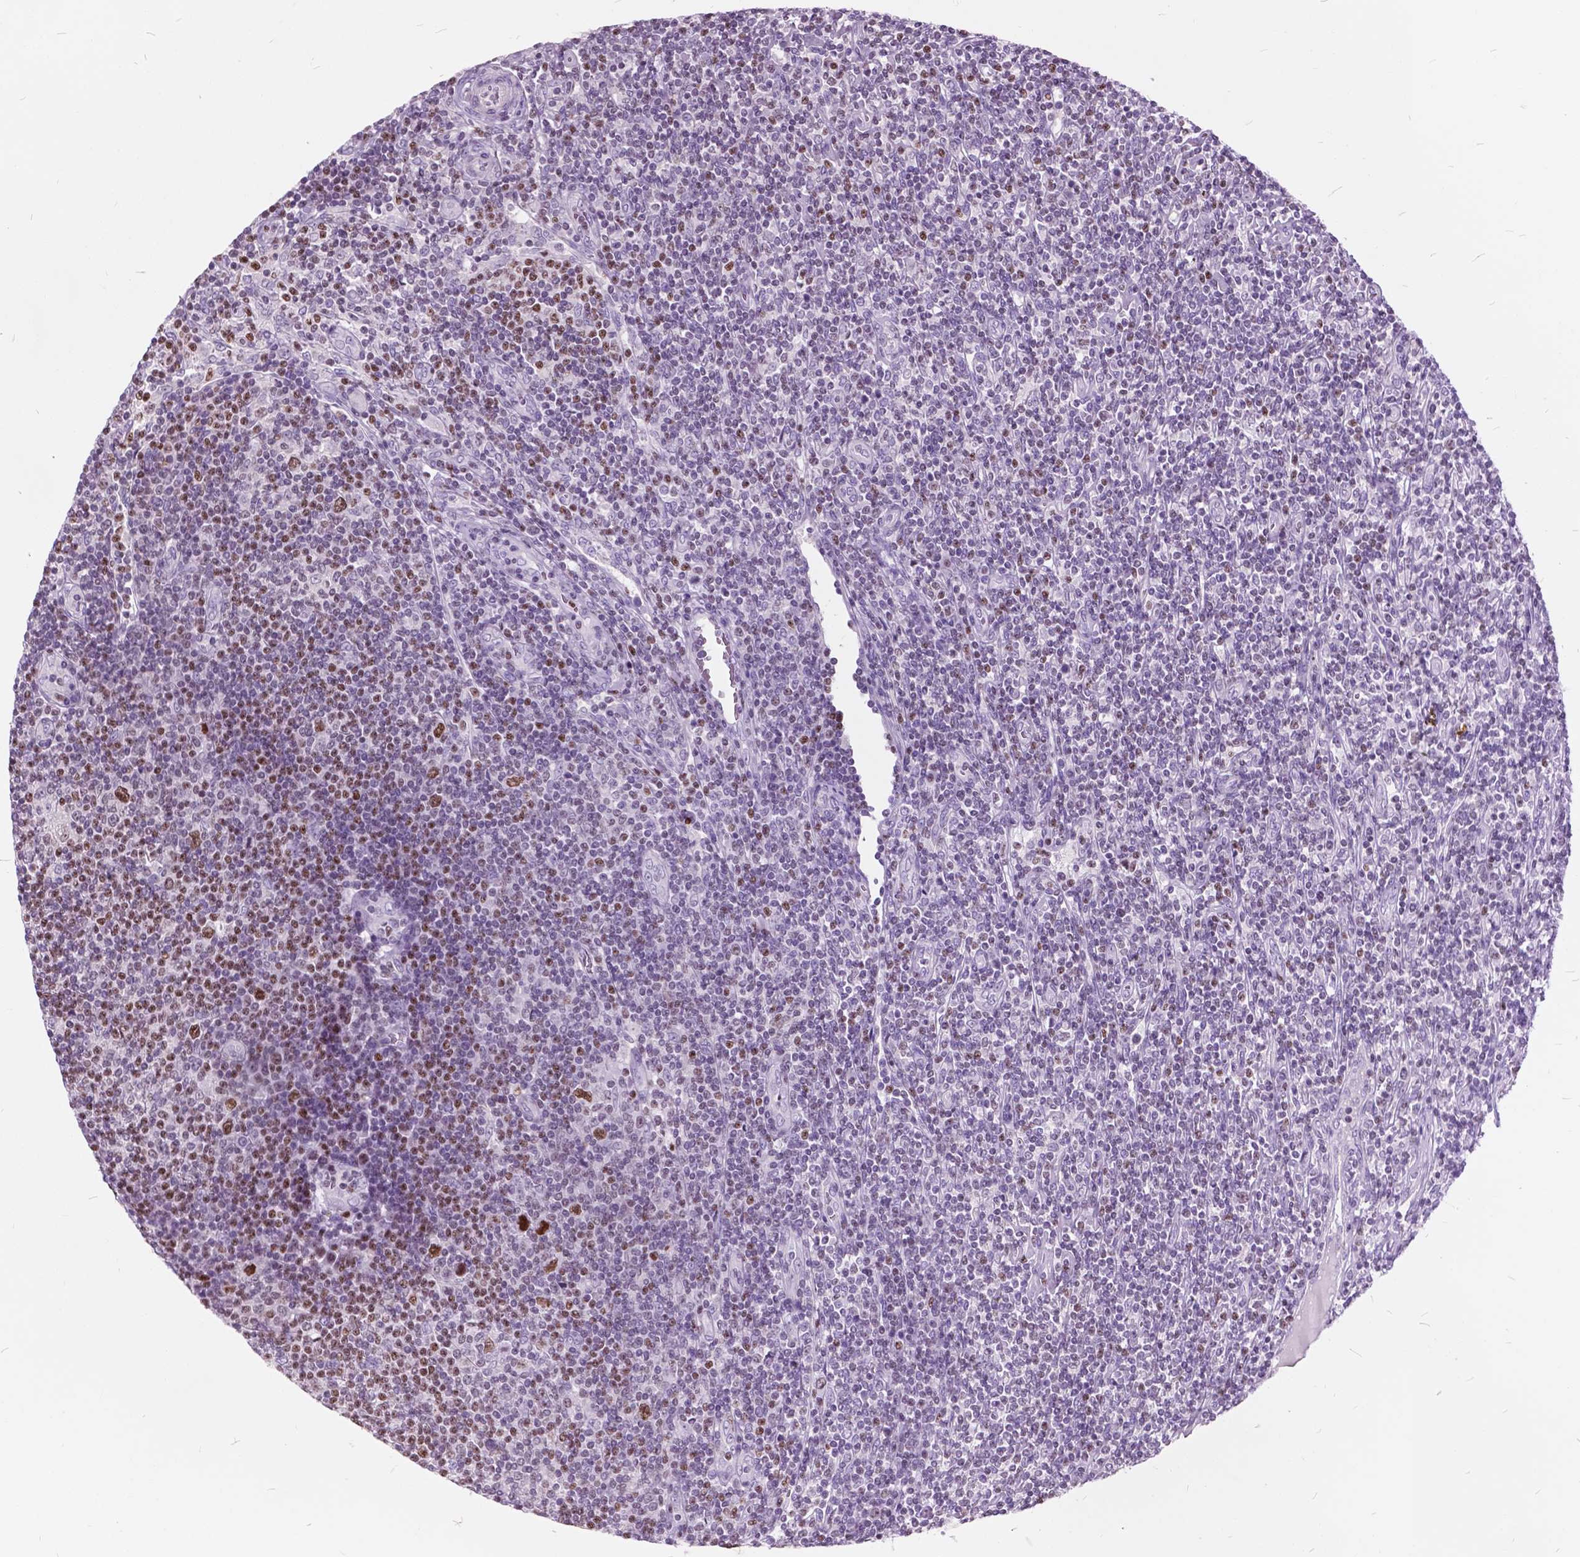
{"staining": {"intensity": "moderate", "quantity": "25%-75%", "location": "nuclear"}, "tissue": "lymphoma", "cell_type": "Tumor cells", "image_type": "cancer", "snomed": [{"axis": "morphology", "description": "Hodgkin's disease, NOS"}, {"axis": "topography", "description": "Lymph node"}], "caption": "Hodgkin's disease tissue reveals moderate nuclear positivity in about 25%-75% of tumor cells", "gene": "SP140", "patient": {"sex": "male", "age": 40}}